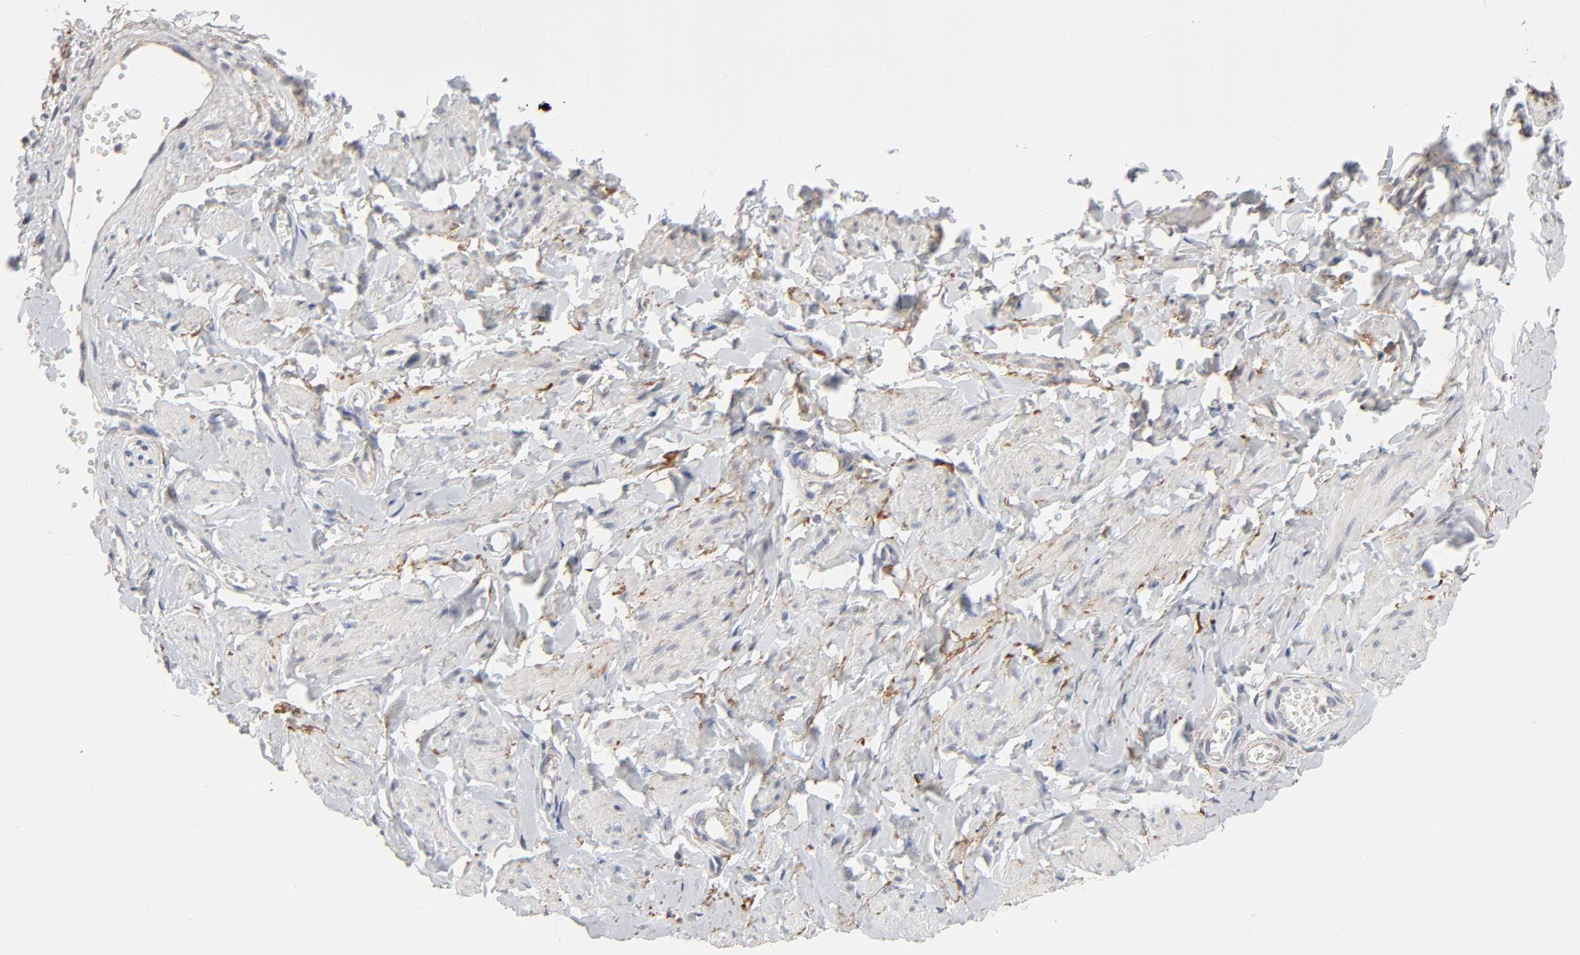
{"staining": {"intensity": "weak", "quantity": "25%-75%", "location": "cytoplasmic/membranous"}, "tissue": "vagina", "cell_type": "Squamous epithelial cells", "image_type": "normal", "snomed": [{"axis": "morphology", "description": "Normal tissue, NOS"}, {"axis": "topography", "description": "Vagina"}], "caption": "An immunohistochemistry (IHC) photomicrograph of unremarkable tissue is shown. Protein staining in brown highlights weak cytoplasmic/membranous positivity in vagina within squamous epithelial cells.", "gene": "IL4R", "patient": {"sex": "female", "age": 55}}